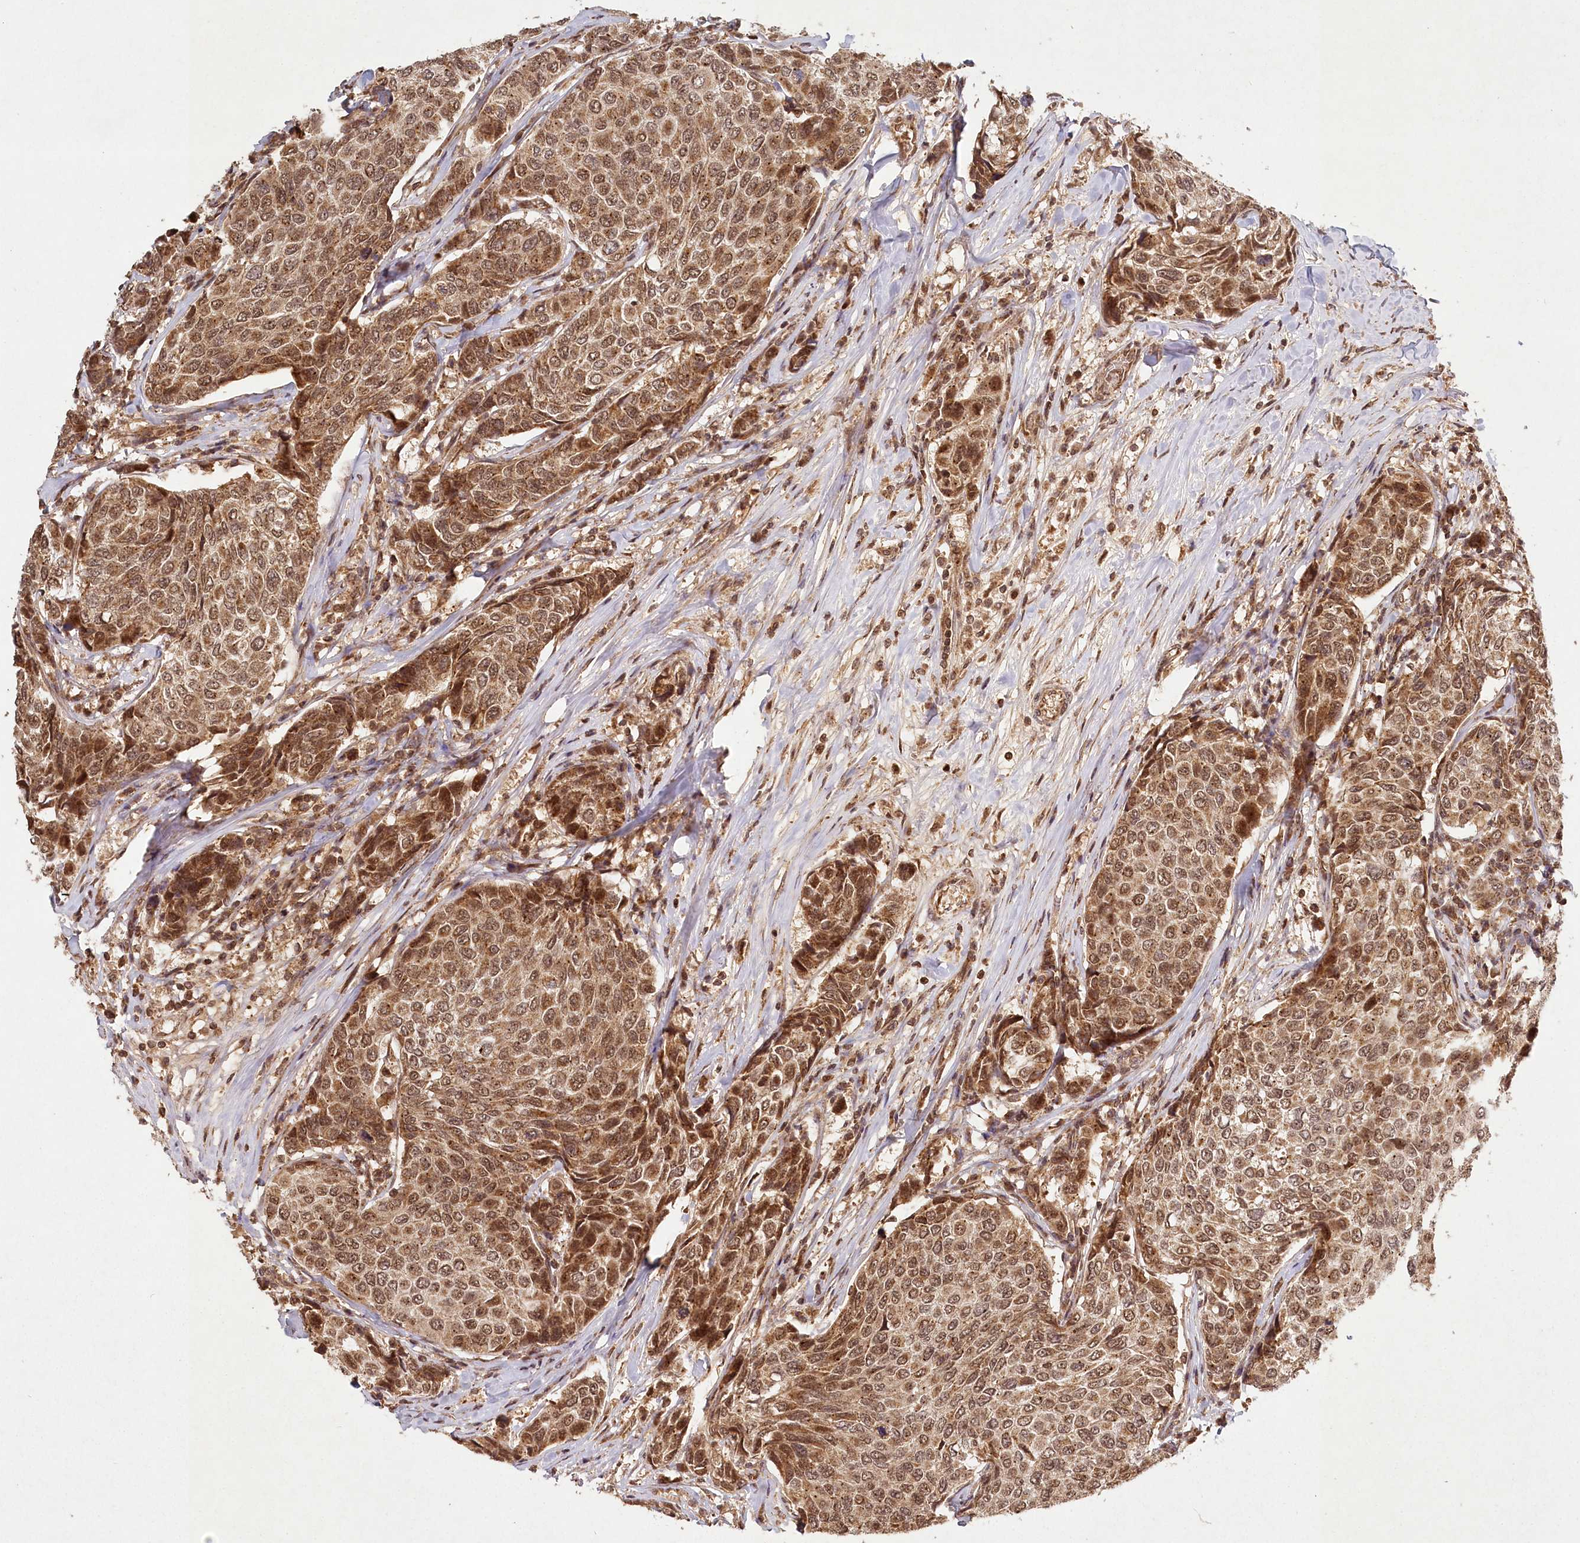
{"staining": {"intensity": "moderate", "quantity": ">75%", "location": "cytoplasmic/membranous,nuclear"}, "tissue": "breast cancer", "cell_type": "Tumor cells", "image_type": "cancer", "snomed": [{"axis": "morphology", "description": "Duct carcinoma"}, {"axis": "topography", "description": "Breast"}], "caption": "Breast cancer stained for a protein (brown) exhibits moderate cytoplasmic/membranous and nuclear positive positivity in approximately >75% of tumor cells.", "gene": "MICU1", "patient": {"sex": "female", "age": 55}}